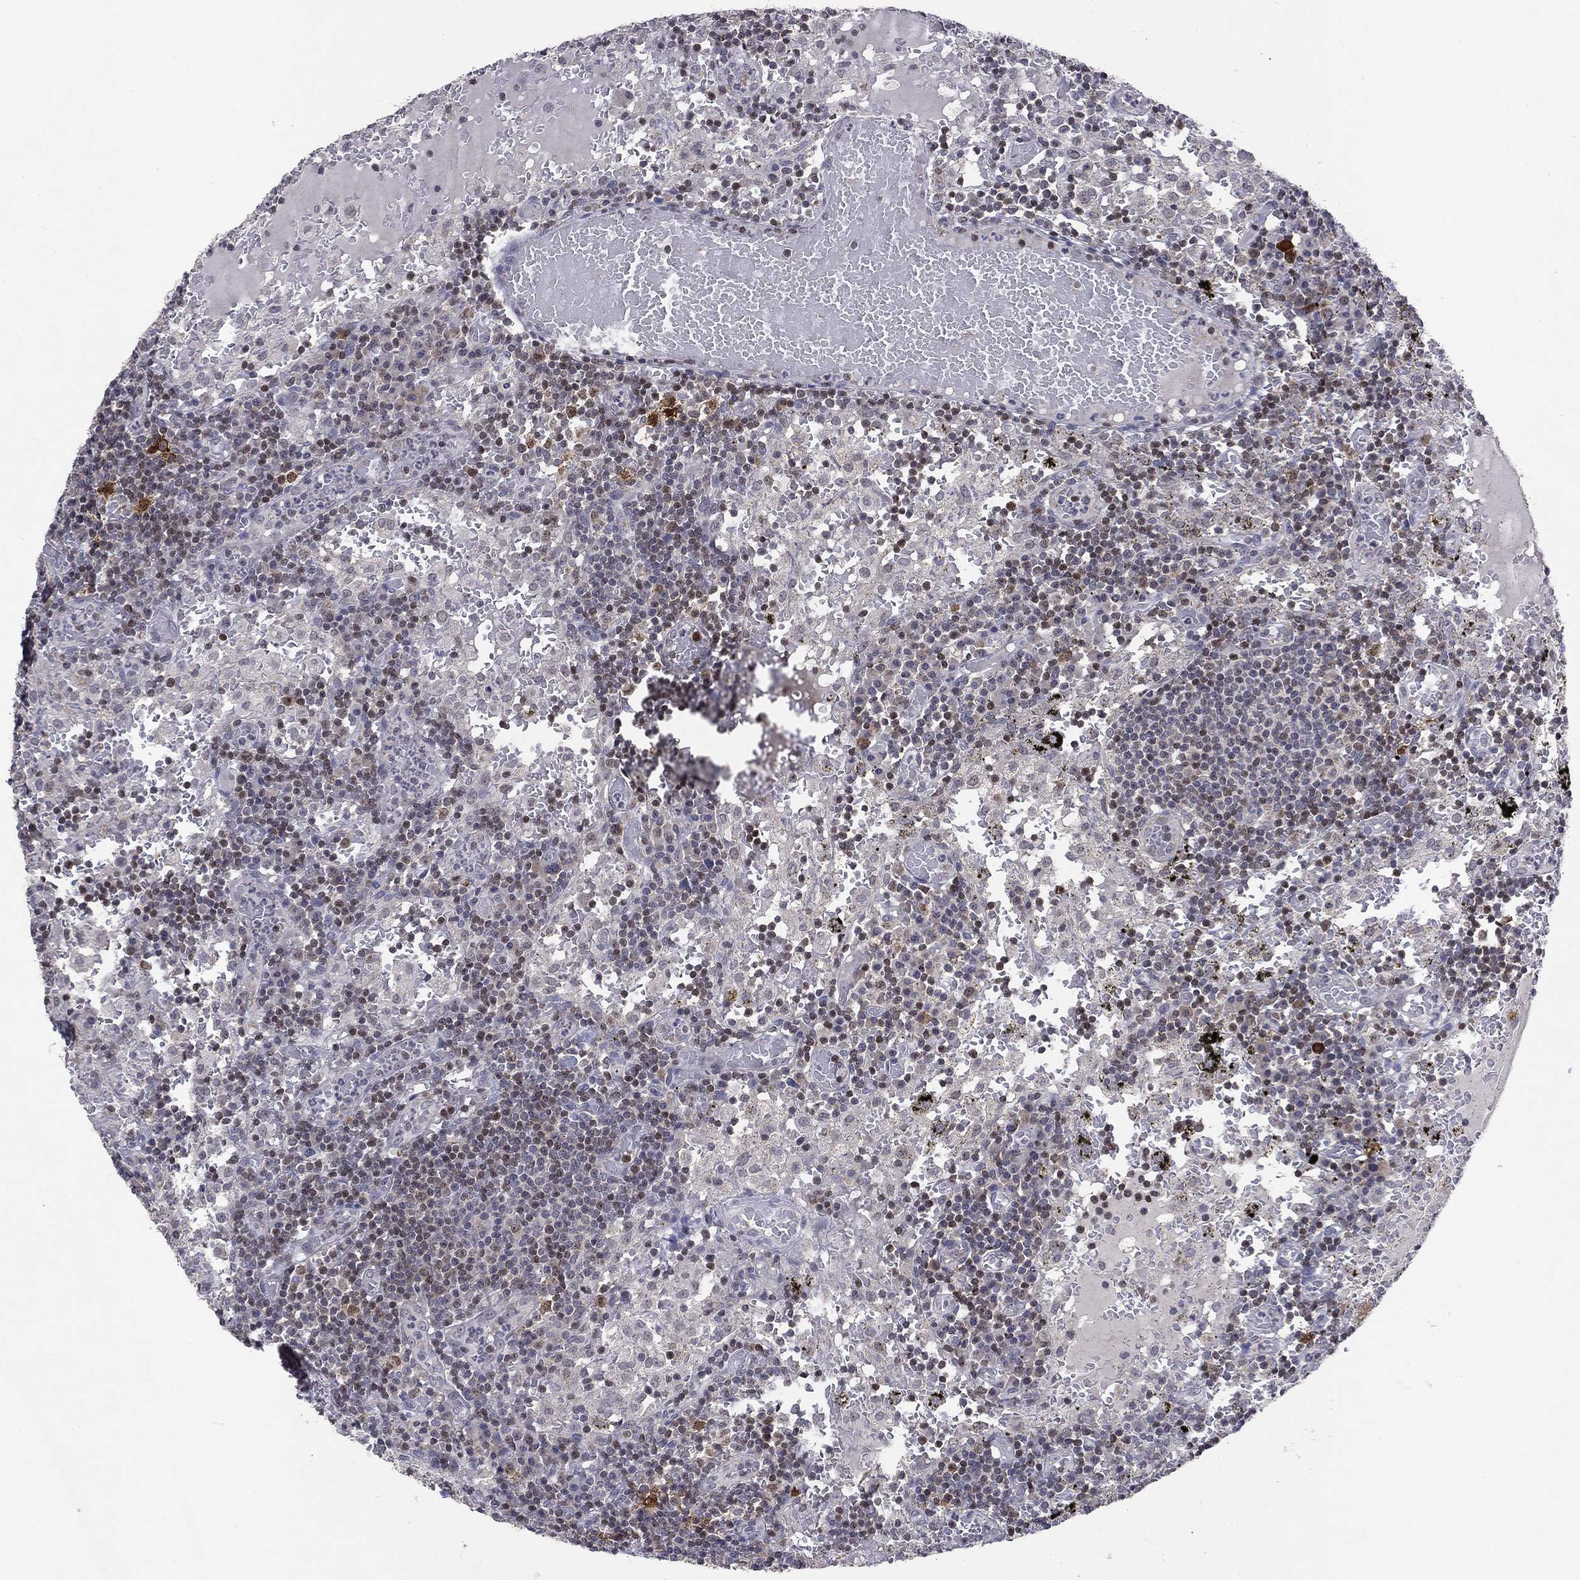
{"staining": {"intensity": "weak", "quantity": "<25%", "location": "nuclear"}, "tissue": "lymph node", "cell_type": "Non-germinal center cells", "image_type": "normal", "snomed": [{"axis": "morphology", "description": "Normal tissue, NOS"}, {"axis": "topography", "description": "Lymph node"}], "caption": "This micrograph is of normal lymph node stained with immunohistochemistry (IHC) to label a protein in brown with the nuclei are counter-stained blue. There is no positivity in non-germinal center cells. (DAB (3,3'-diaminobenzidine) IHC, high magnification).", "gene": "KIF2C", "patient": {"sex": "male", "age": 62}}